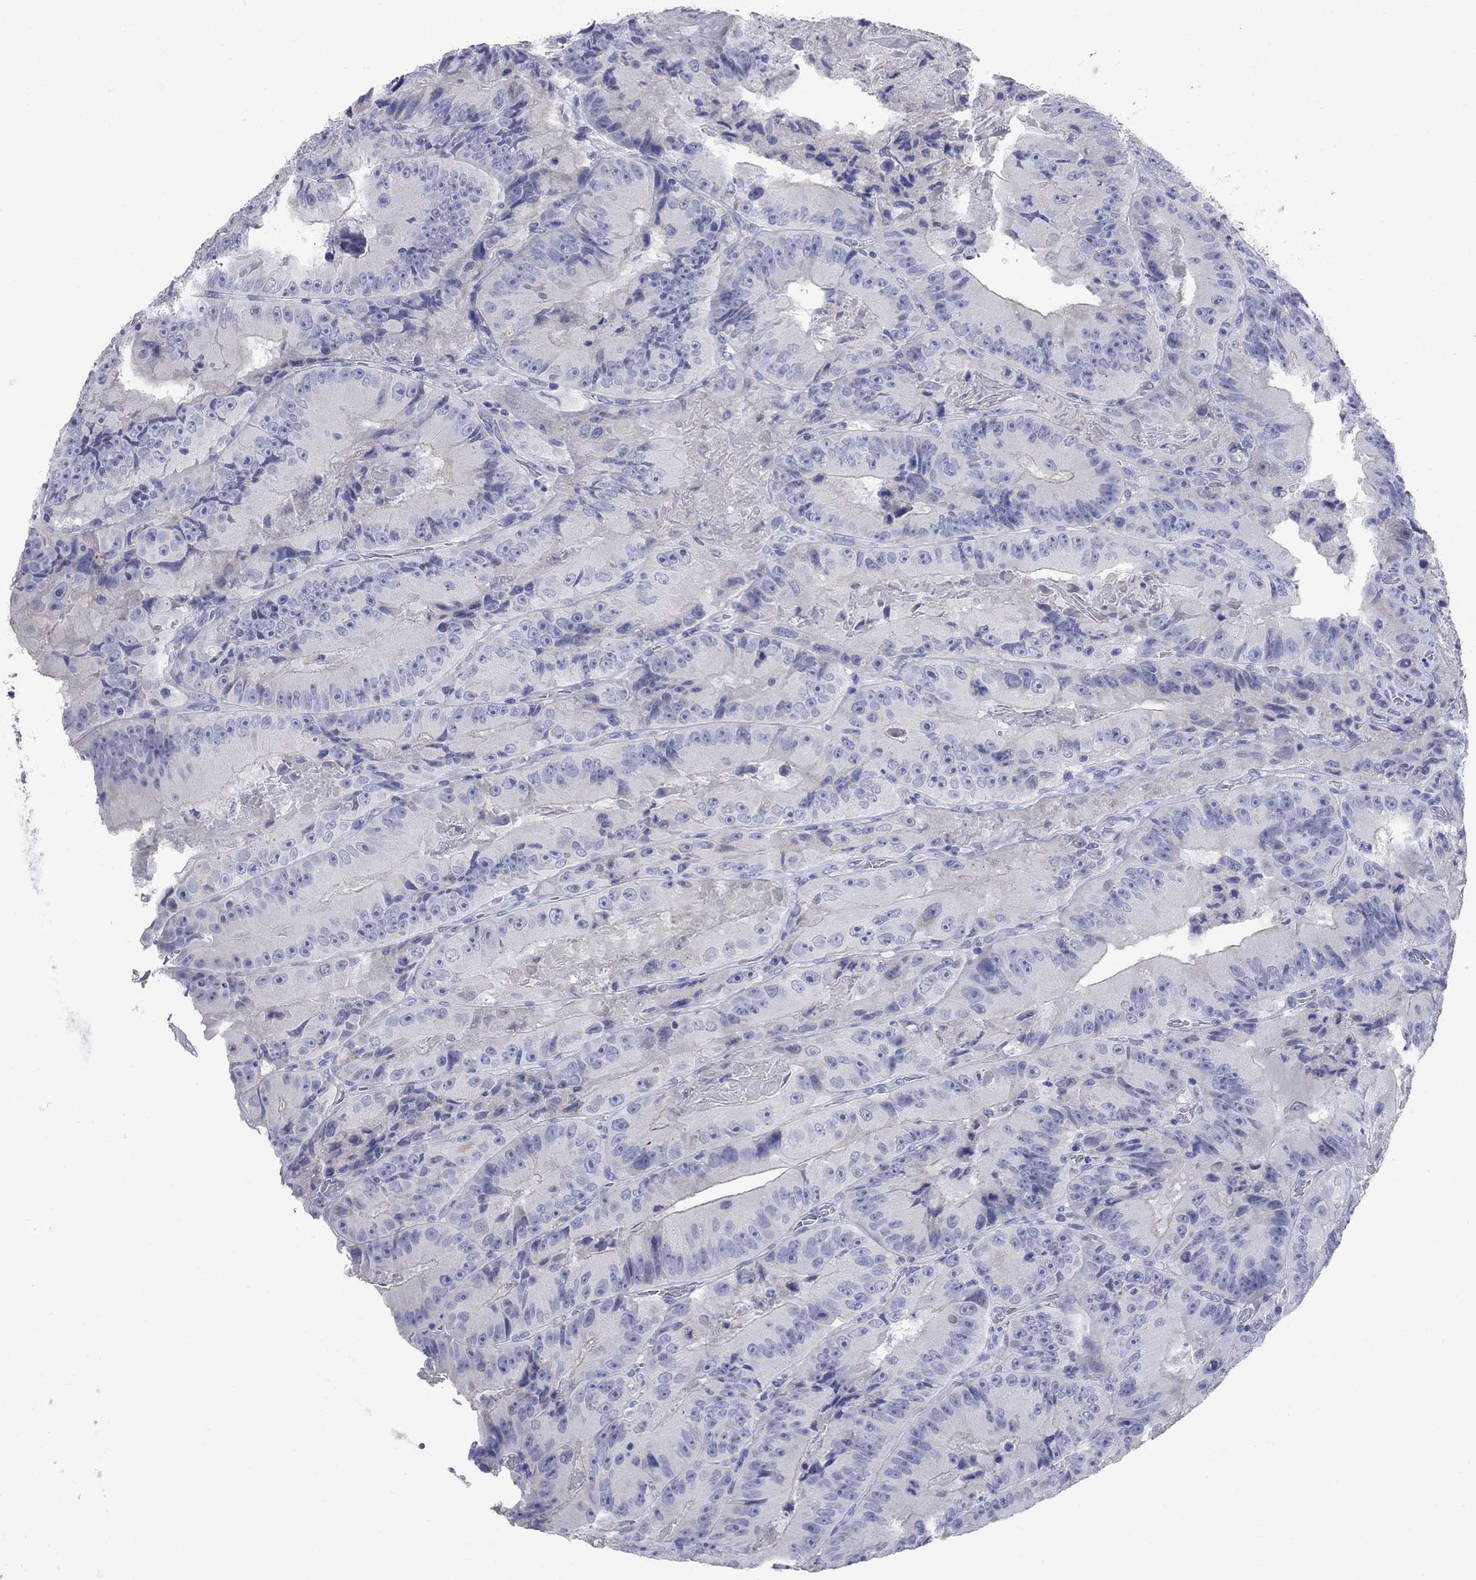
{"staining": {"intensity": "negative", "quantity": "none", "location": "none"}, "tissue": "colorectal cancer", "cell_type": "Tumor cells", "image_type": "cancer", "snomed": [{"axis": "morphology", "description": "Adenocarcinoma, NOS"}, {"axis": "topography", "description": "Colon"}], "caption": "Immunohistochemistry of human colorectal cancer (adenocarcinoma) shows no expression in tumor cells.", "gene": "AOX1", "patient": {"sex": "female", "age": 86}}